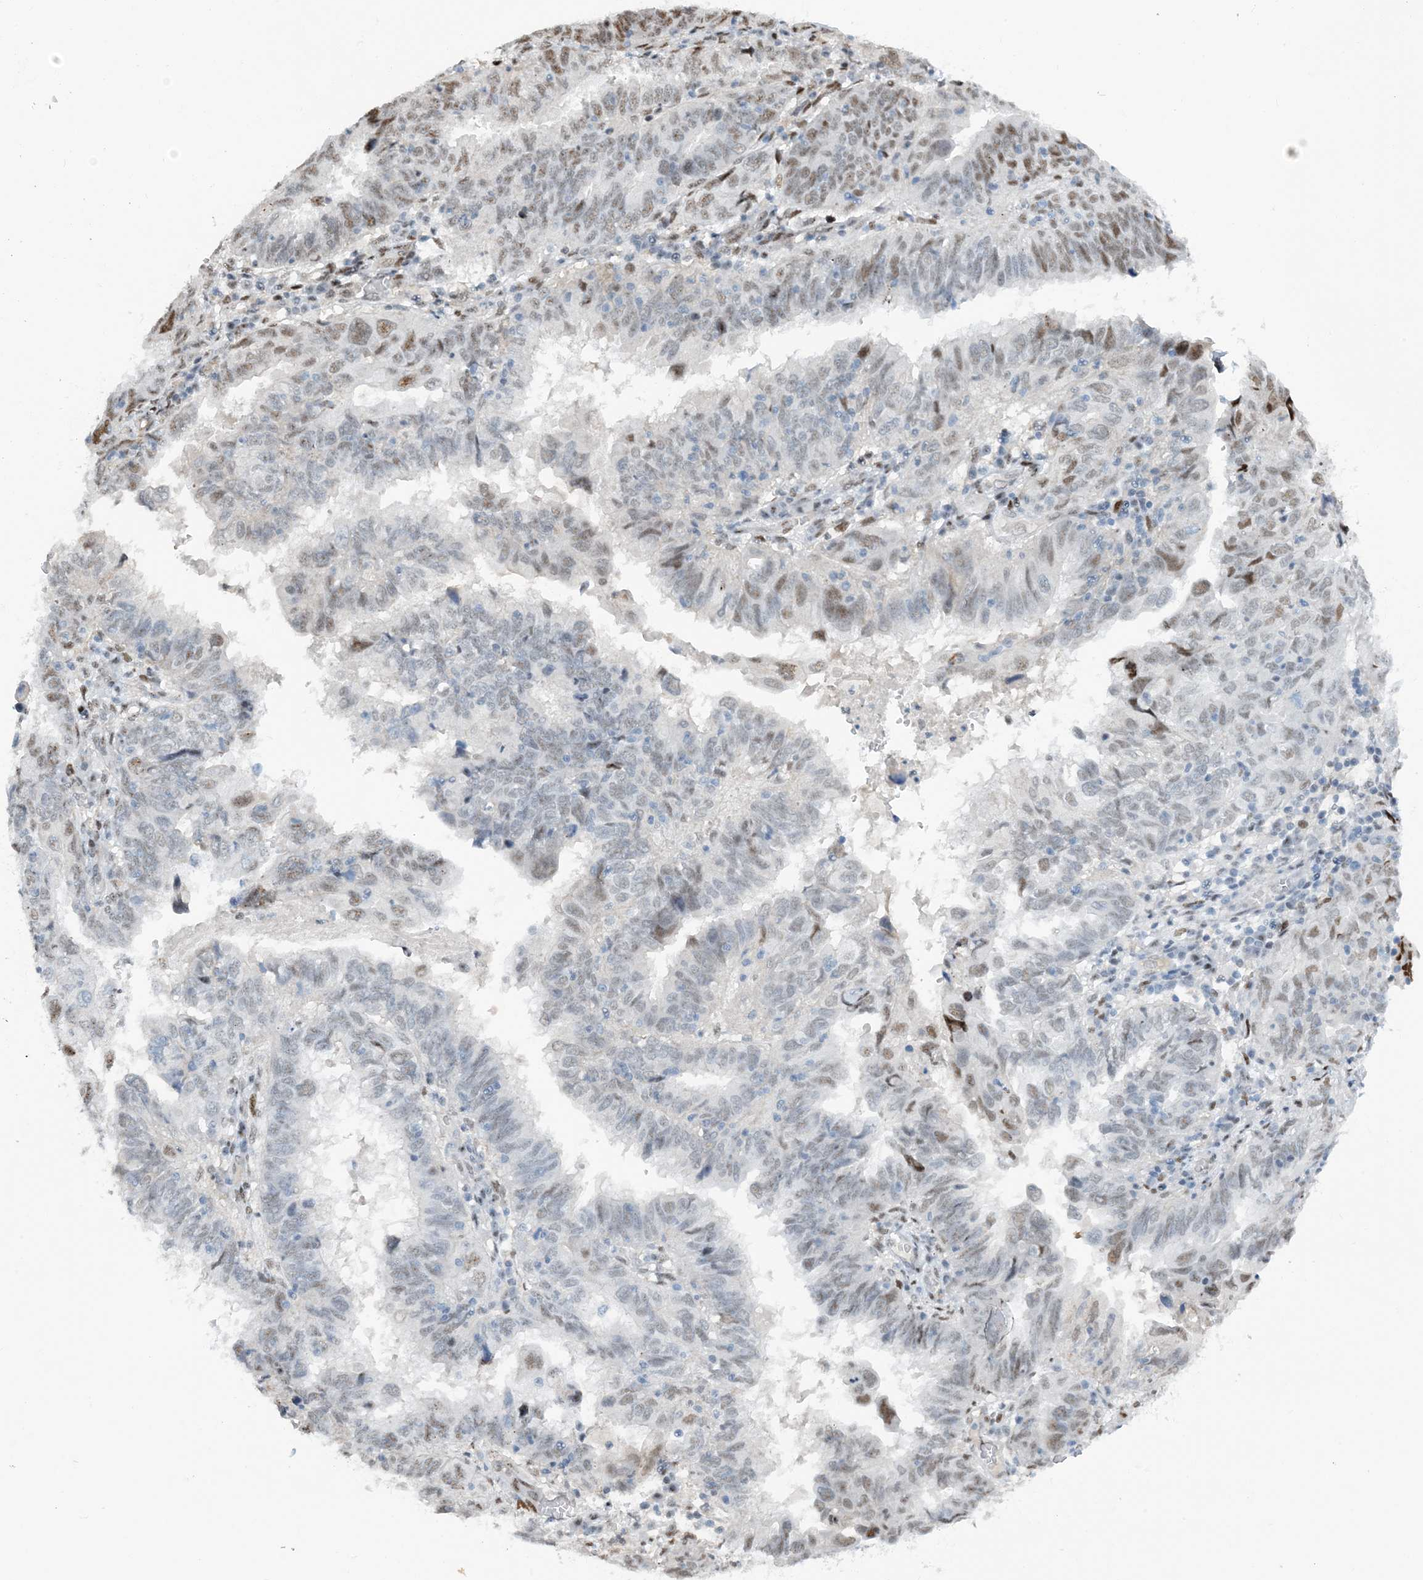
{"staining": {"intensity": "moderate", "quantity": "<25%", "location": "nuclear"}, "tissue": "endometrial cancer", "cell_type": "Tumor cells", "image_type": "cancer", "snomed": [{"axis": "morphology", "description": "Adenocarcinoma, NOS"}, {"axis": "topography", "description": "Uterus"}], "caption": "Immunohistochemical staining of adenocarcinoma (endometrial) exhibits moderate nuclear protein positivity in about <25% of tumor cells.", "gene": "HEMK1", "patient": {"sex": "female", "age": 77}}